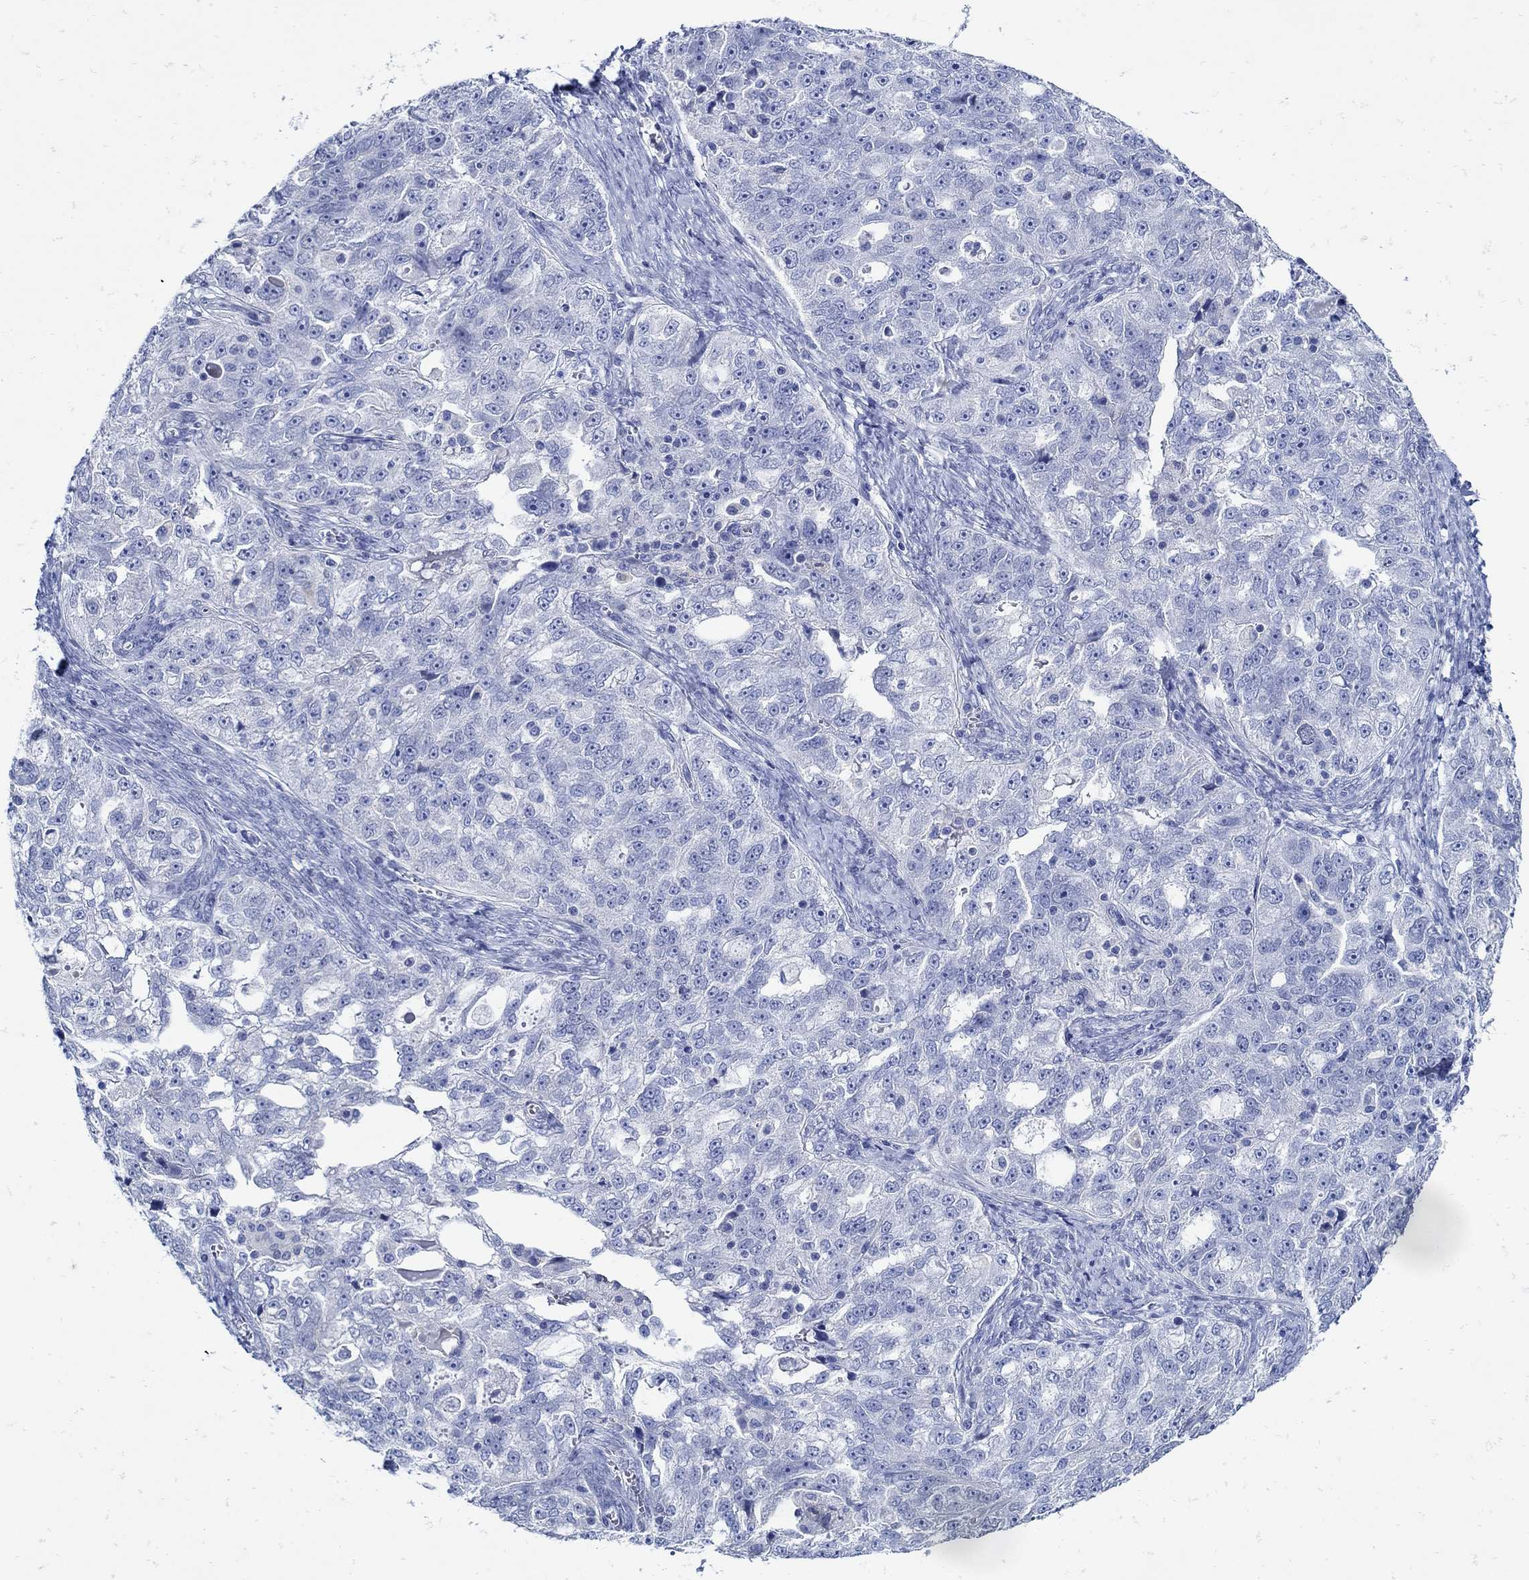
{"staining": {"intensity": "negative", "quantity": "none", "location": "none"}, "tissue": "ovarian cancer", "cell_type": "Tumor cells", "image_type": "cancer", "snomed": [{"axis": "morphology", "description": "Cystadenocarcinoma, serous, NOS"}, {"axis": "topography", "description": "Ovary"}], "caption": "IHC photomicrograph of ovarian cancer stained for a protein (brown), which reveals no staining in tumor cells.", "gene": "NOS1", "patient": {"sex": "female", "age": 51}}